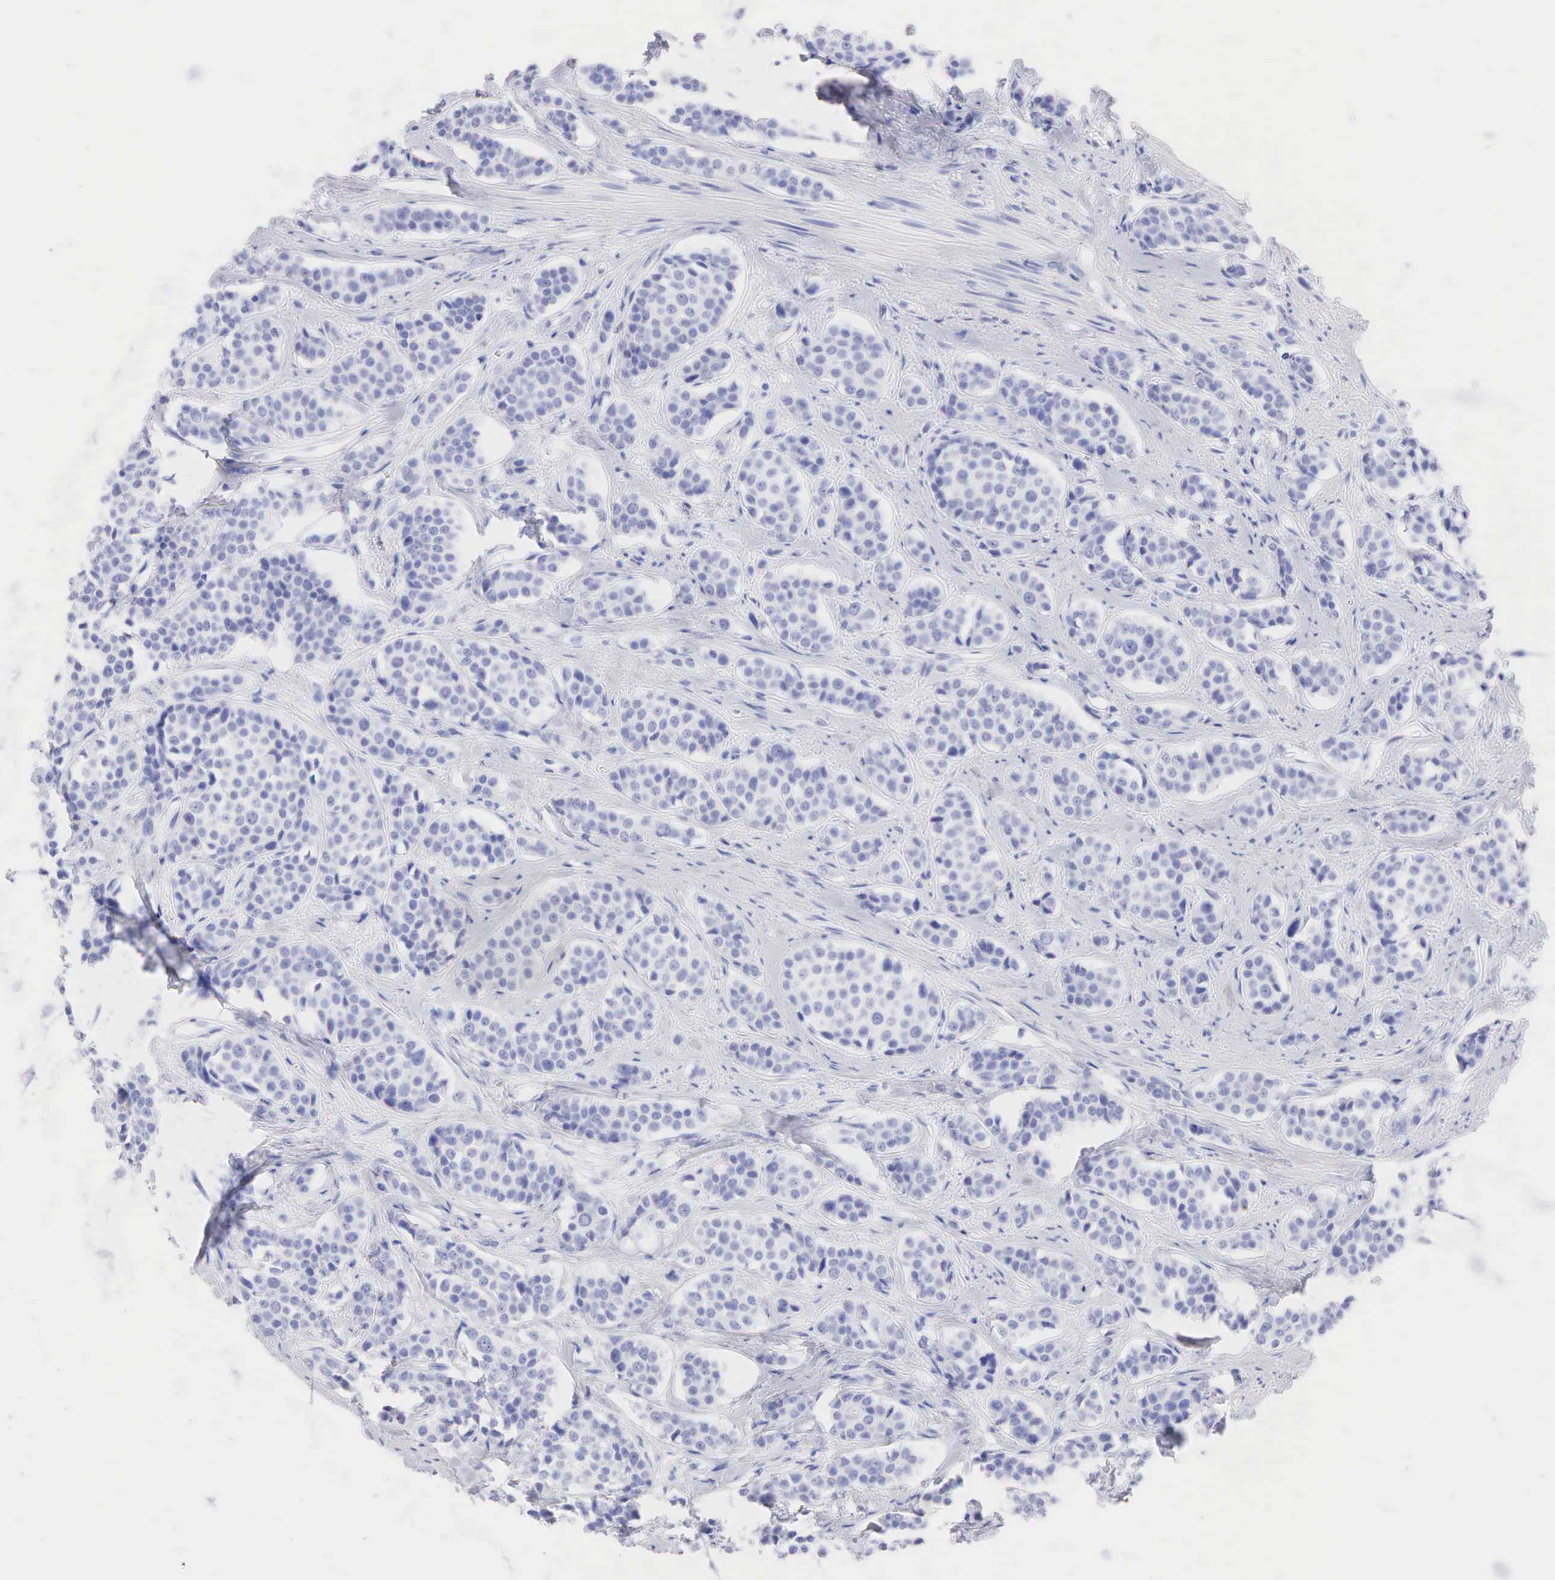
{"staining": {"intensity": "negative", "quantity": "none", "location": "none"}, "tissue": "carcinoid", "cell_type": "Tumor cells", "image_type": "cancer", "snomed": [{"axis": "morphology", "description": "Carcinoid, malignant, NOS"}, {"axis": "topography", "description": "Small intestine"}], "caption": "Immunohistochemical staining of carcinoid displays no significant staining in tumor cells. (DAB (3,3'-diaminobenzidine) immunohistochemistry with hematoxylin counter stain).", "gene": "KRT14", "patient": {"sex": "male", "age": 60}}